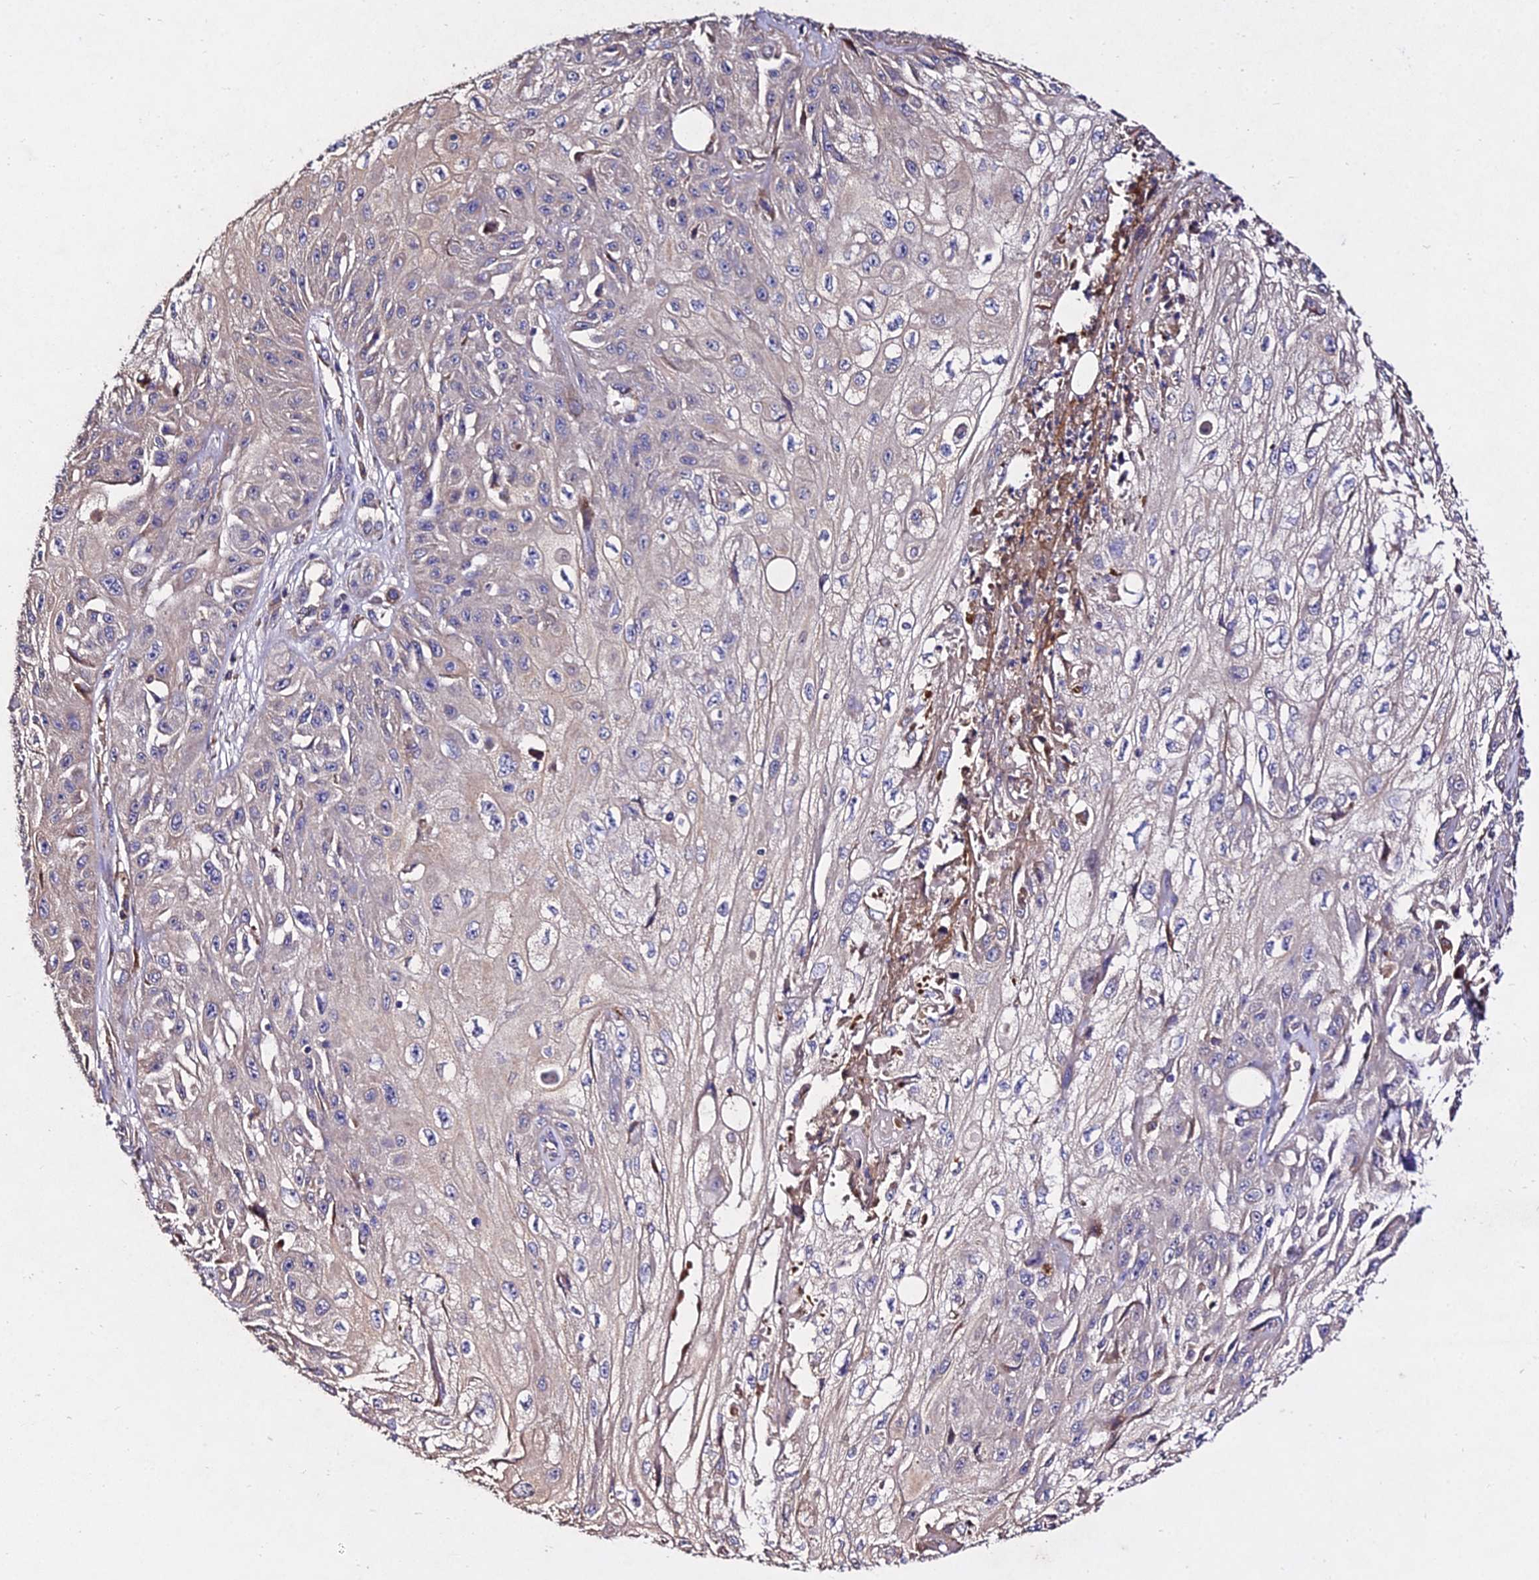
{"staining": {"intensity": "negative", "quantity": "none", "location": "none"}, "tissue": "skin cancer", "cell_type": "Tumor cells", "image_type": "cancer", "snomed": [{"axis": "morphology", "description": "Squamous cell carcinoma, NOS"}, {"axis": "morphology", "description": "Squamous cell carcinoma, metastatic, NOS"}, {"axis": "topography", "description": "Skin"}, {"axis": "topography", "description": "Lymph node"}], "caption": "The histopathology image reveals no staining of tumor cells in skin metastatic squamous cell carcinoma.", "gene": "AP3M2", "patient": {"sex": "male", "age": 75}}